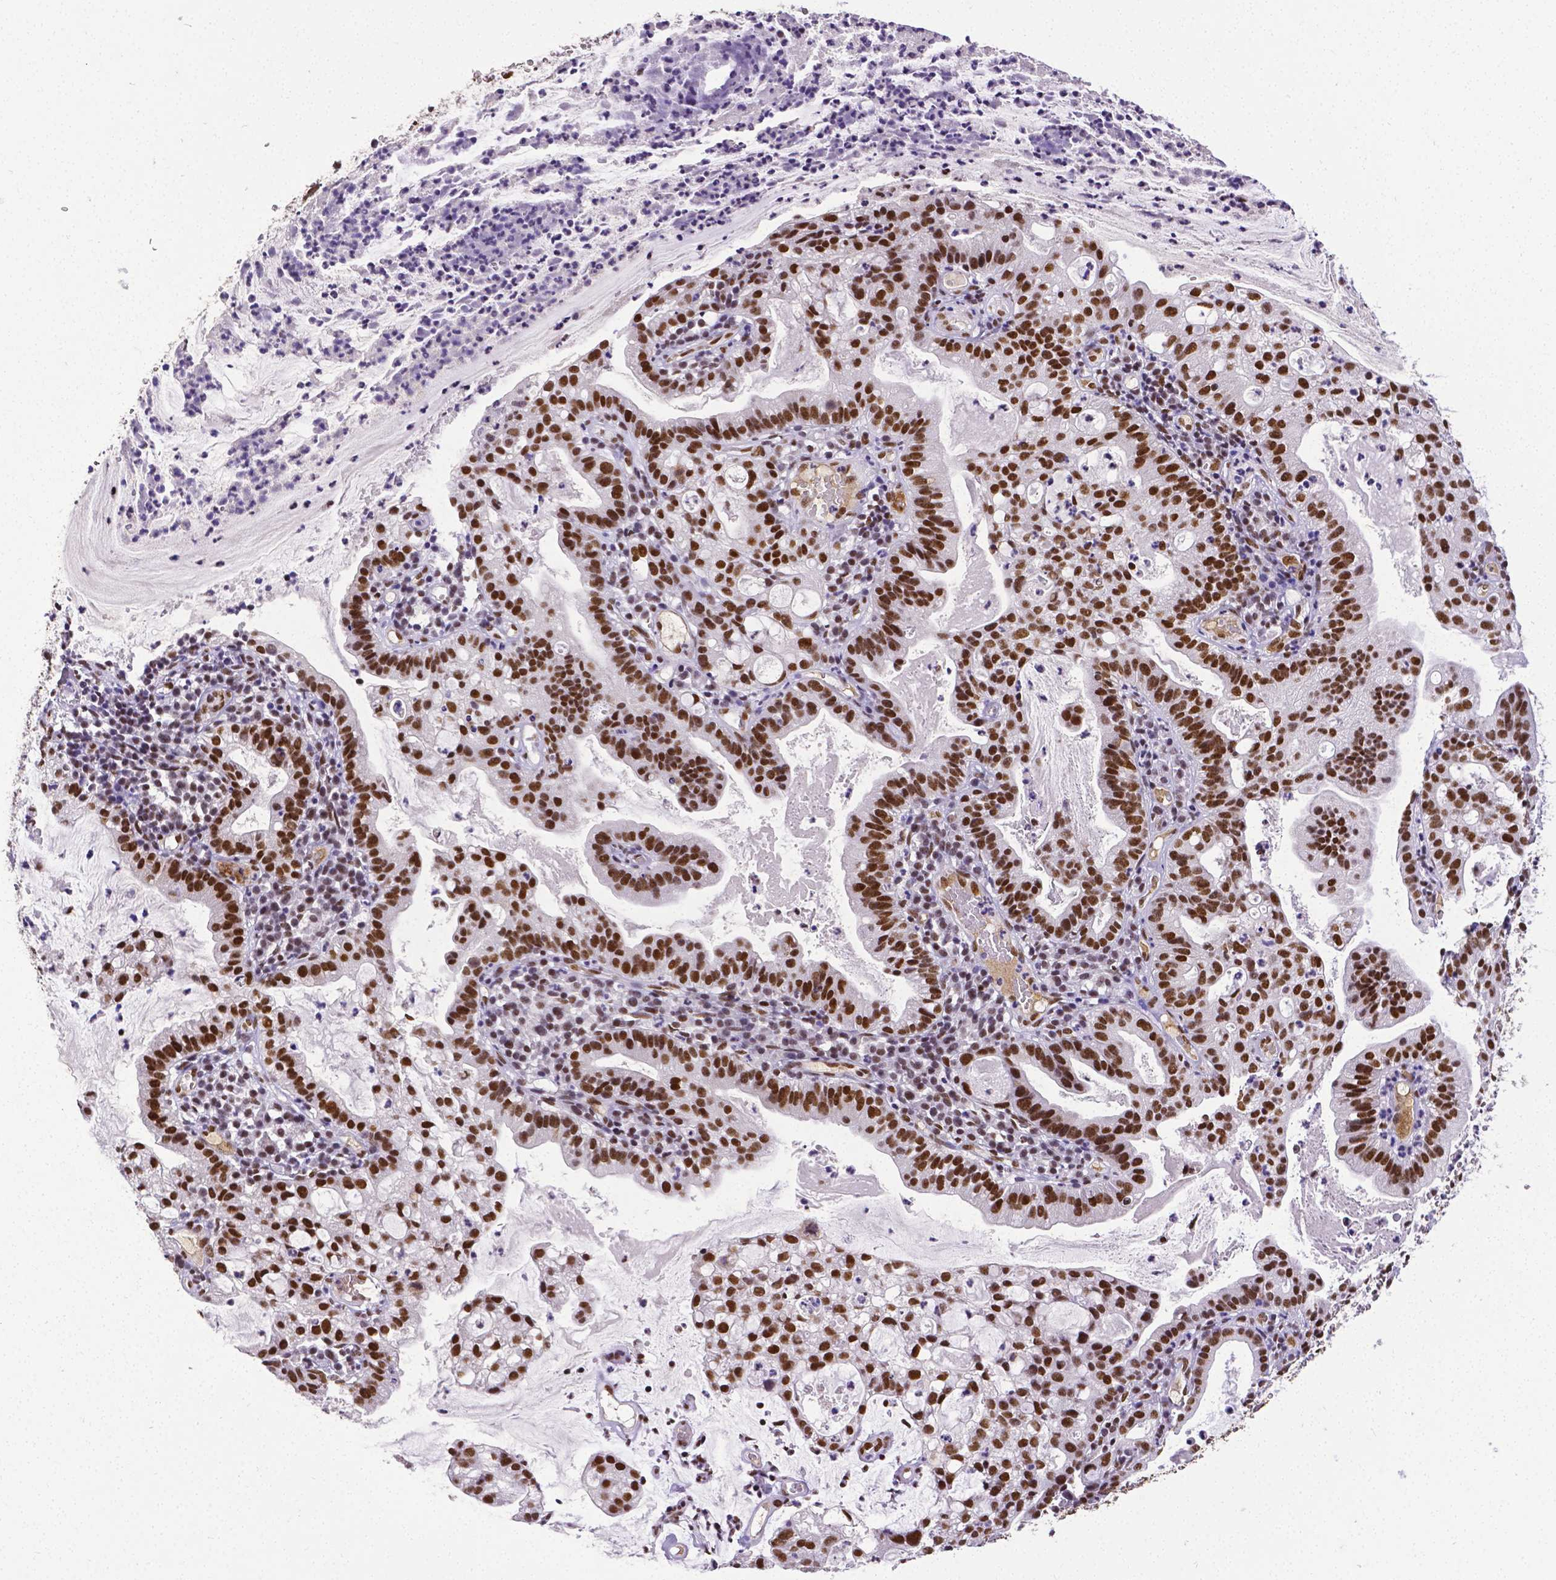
{"staining": {"intensity": "strong", "quantity": ">75%", "location": "nuclear"}, "tissue": "cervical cancer", "cell_type": "Tumor cells", "image_type": "cancer", "snomed": [{"axis": "morphology", "description": "Adenocarcinoma, NOS"}, {"axis": "topography", "description": "Cervix"}], "caption": "Tumor cells demonstrate strong nuclear staining in approximately >75% of cells in cervical cancer (adenocarcinoma).", "gene": "REST", "patient": {"sex": "female", "age": 41}}